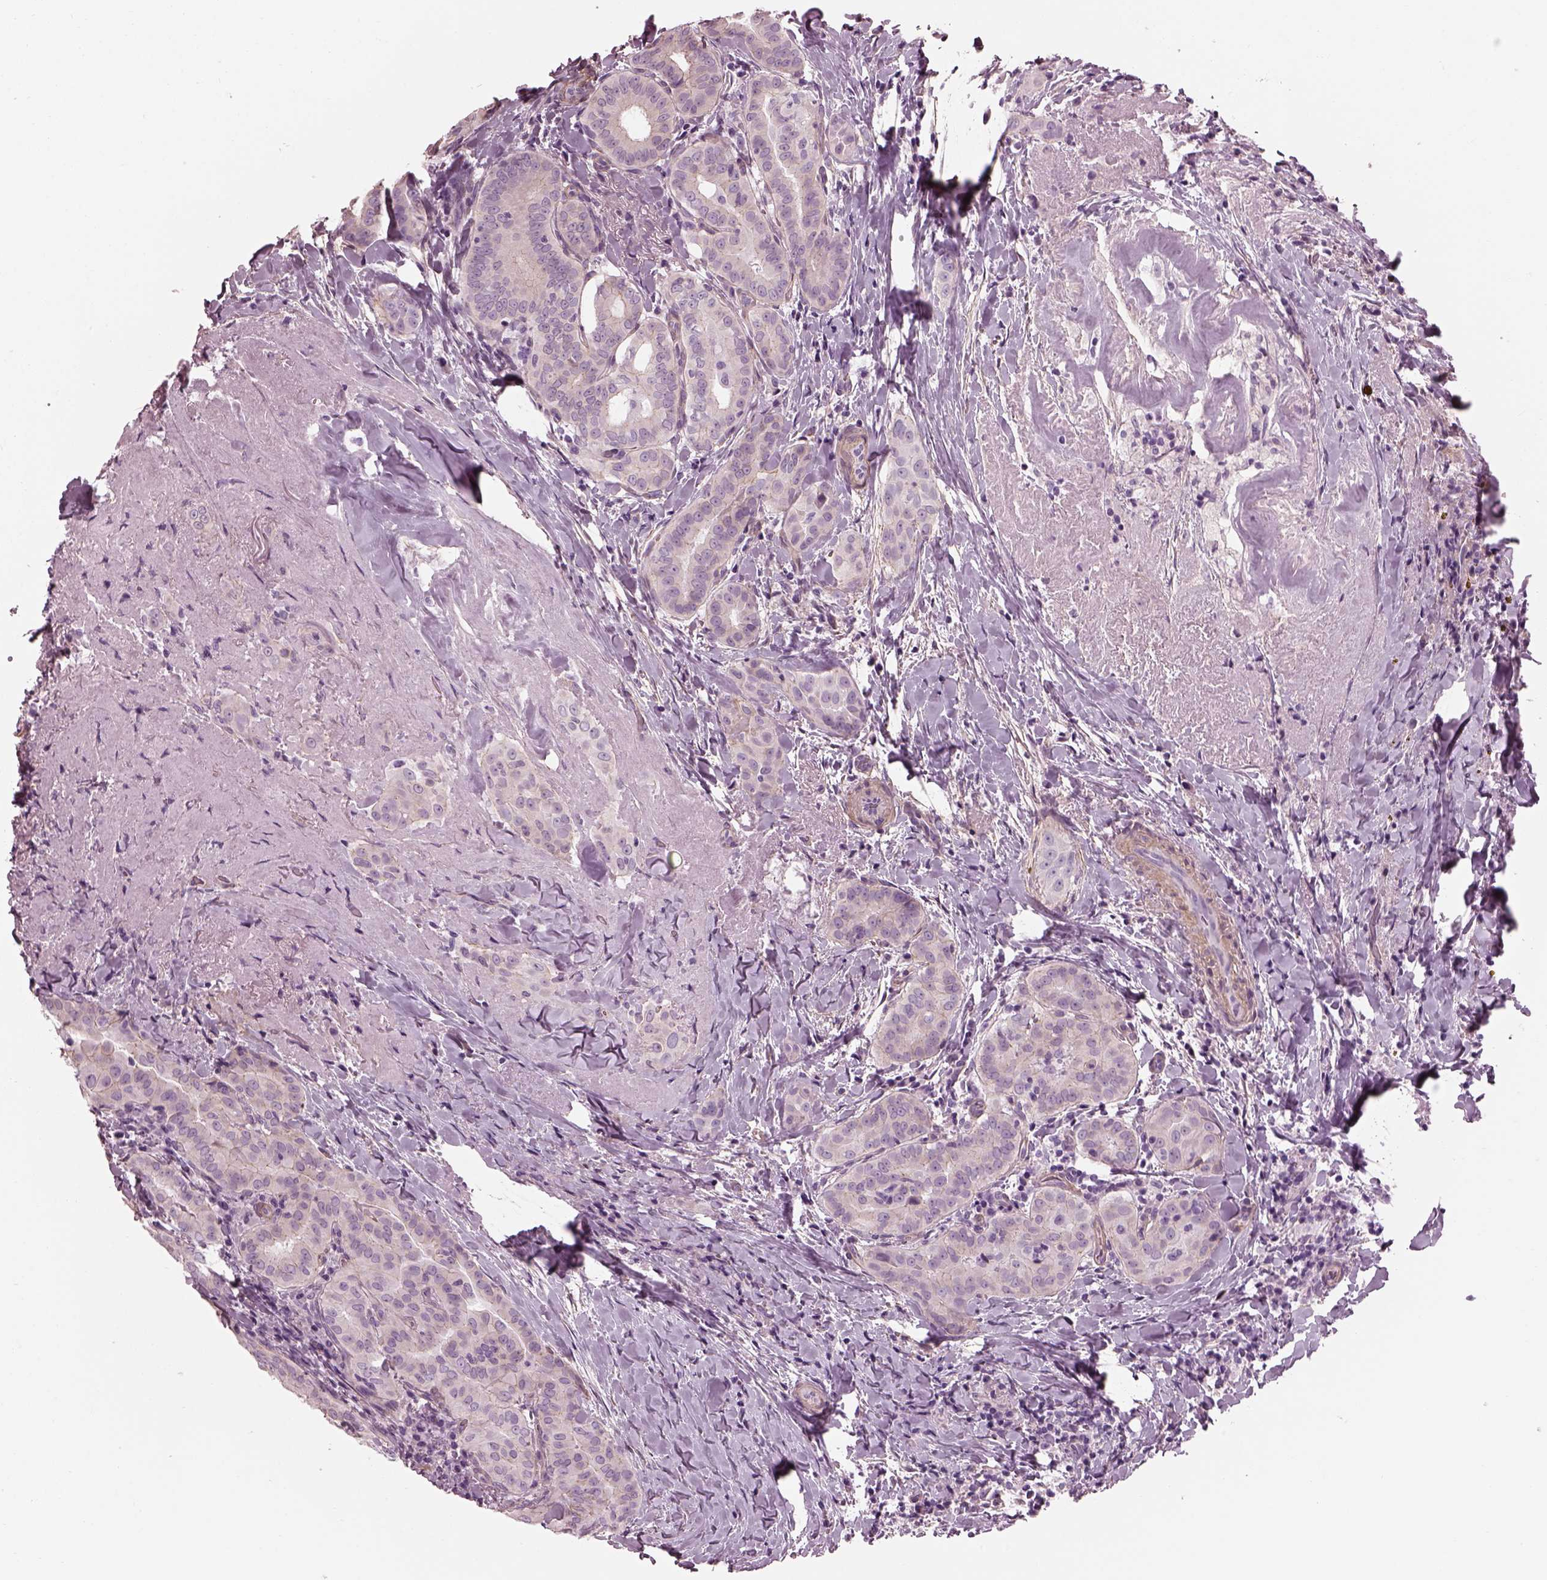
{"staining": {"intensity": "negative", "quantity": "none", "location": "none"}, "tissue": "thyroid cancer", "cell_type": "Tumor cells", "image_type": "cancer", "snomed": [{"axis": "morphology", "description": "Papillary adenocarcinoma, NOS"}, {"axis": "morphology", "description": "Papillary adenoma metastatic"}, {"axis": "topography", "description": "Thyroid gland"}], "caption": "DAB immunohistochemical staining of human papillary adenoma metastatic (thyroid) demonstrates no significant positivity in tumor cells.", "gene": "BFSP1", "patient": {"sex": "female", "age": 50}}